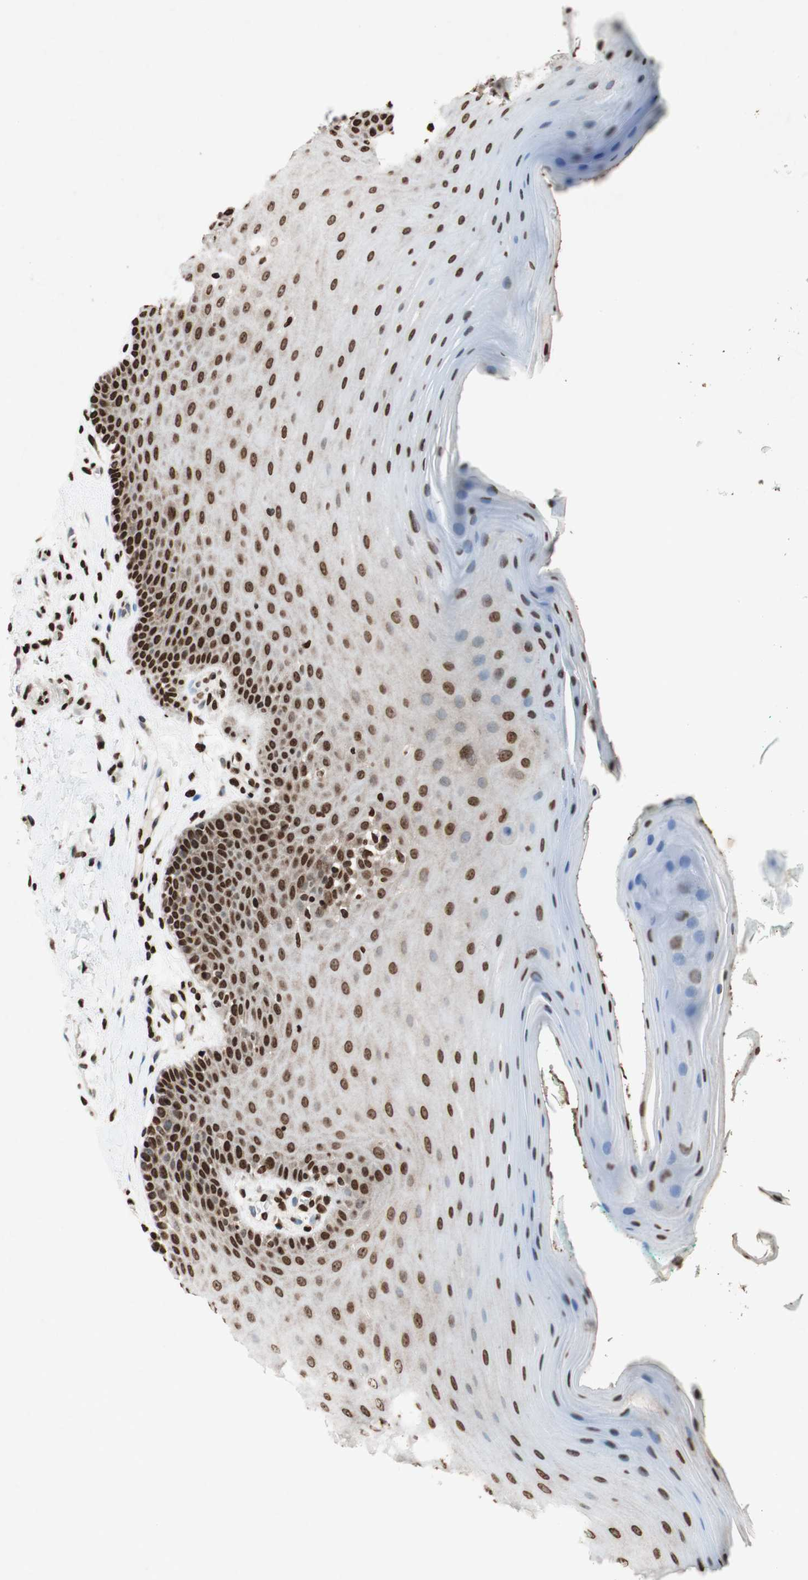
{"staining": {"intensity": "strong", "quantity": ">75%", "location": "nuclear"}, "tissue": "oral mucosa", "cell_type": "Squamous epithelial cells", "image_type": "normal", "snomed": [{"axis": "morphology", "description": "Normal tissue, NOS"}, {"axis": "topography", "description": "Skeletal muscle"}, {"axis": "topography", "description": "Oral tissue"}], "caption": "Normal oral mucosa was stained to show a protein in brown. There is high levels of strong nuclear positivity in approximately >75% of squamous epithelial cells.", "gene": "NCOA3", "patient": {"sex": "male", "age": 58}}